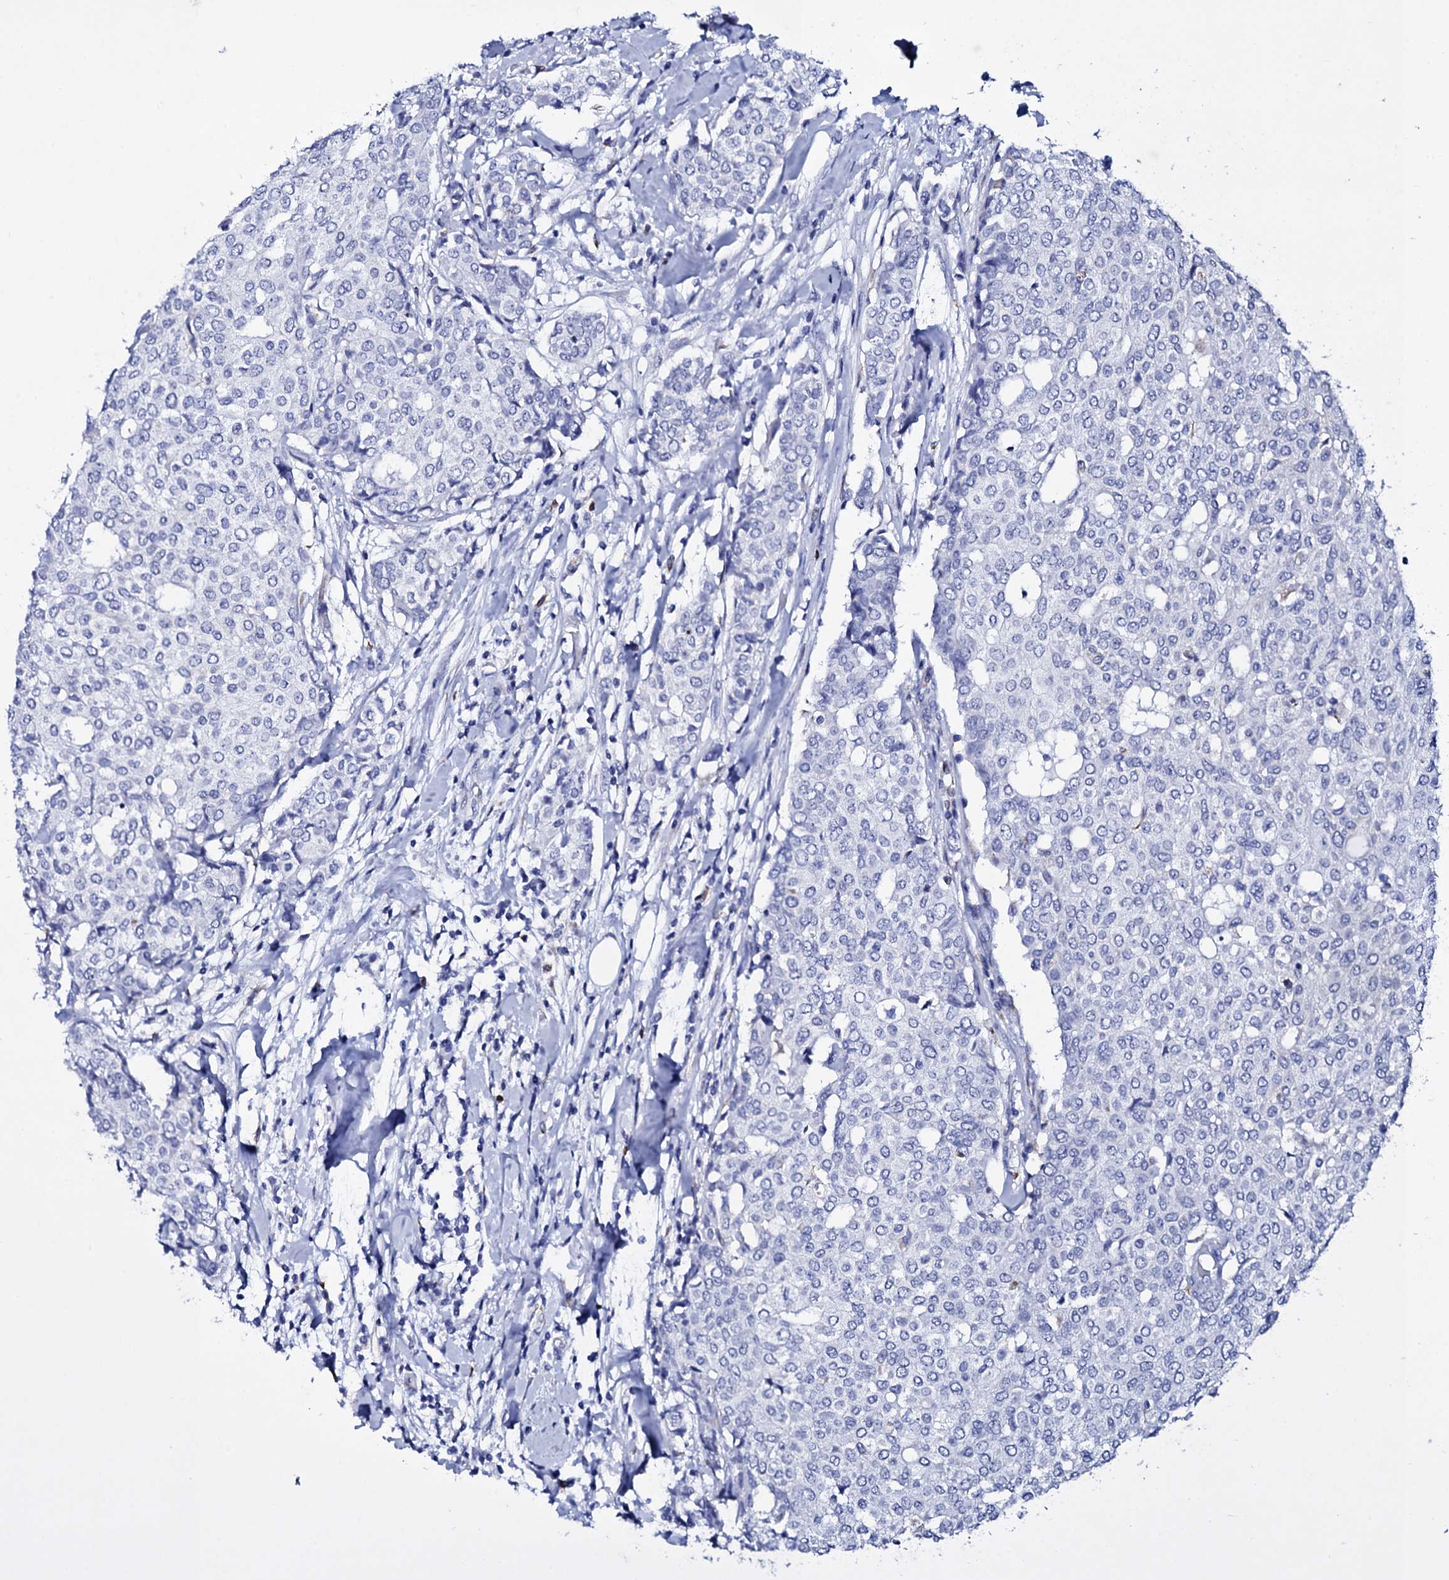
{"staining": {"intensity": "negative", "quantity": "none", "location": "none"}, "tissue": "breast cancer", "cell_type": "Tumor cells", "image_type": "cancer", "snomed": [{"axis": "morphology", "description": "Lobular carcinoma"}, {"axis": "topography", "description": "Breast"}], "caption": "An immunohistochemistry histopathology image of breast lobular carcinoma is shown. There is no staining in tumor cells of breast lobular carcinoma. (DAB immunohistochemistry (IHC) visualized using brightfield microscopy, high magnification).", "gene": "ITPRID2", "patient": {"sex": "female", "age": 51}}